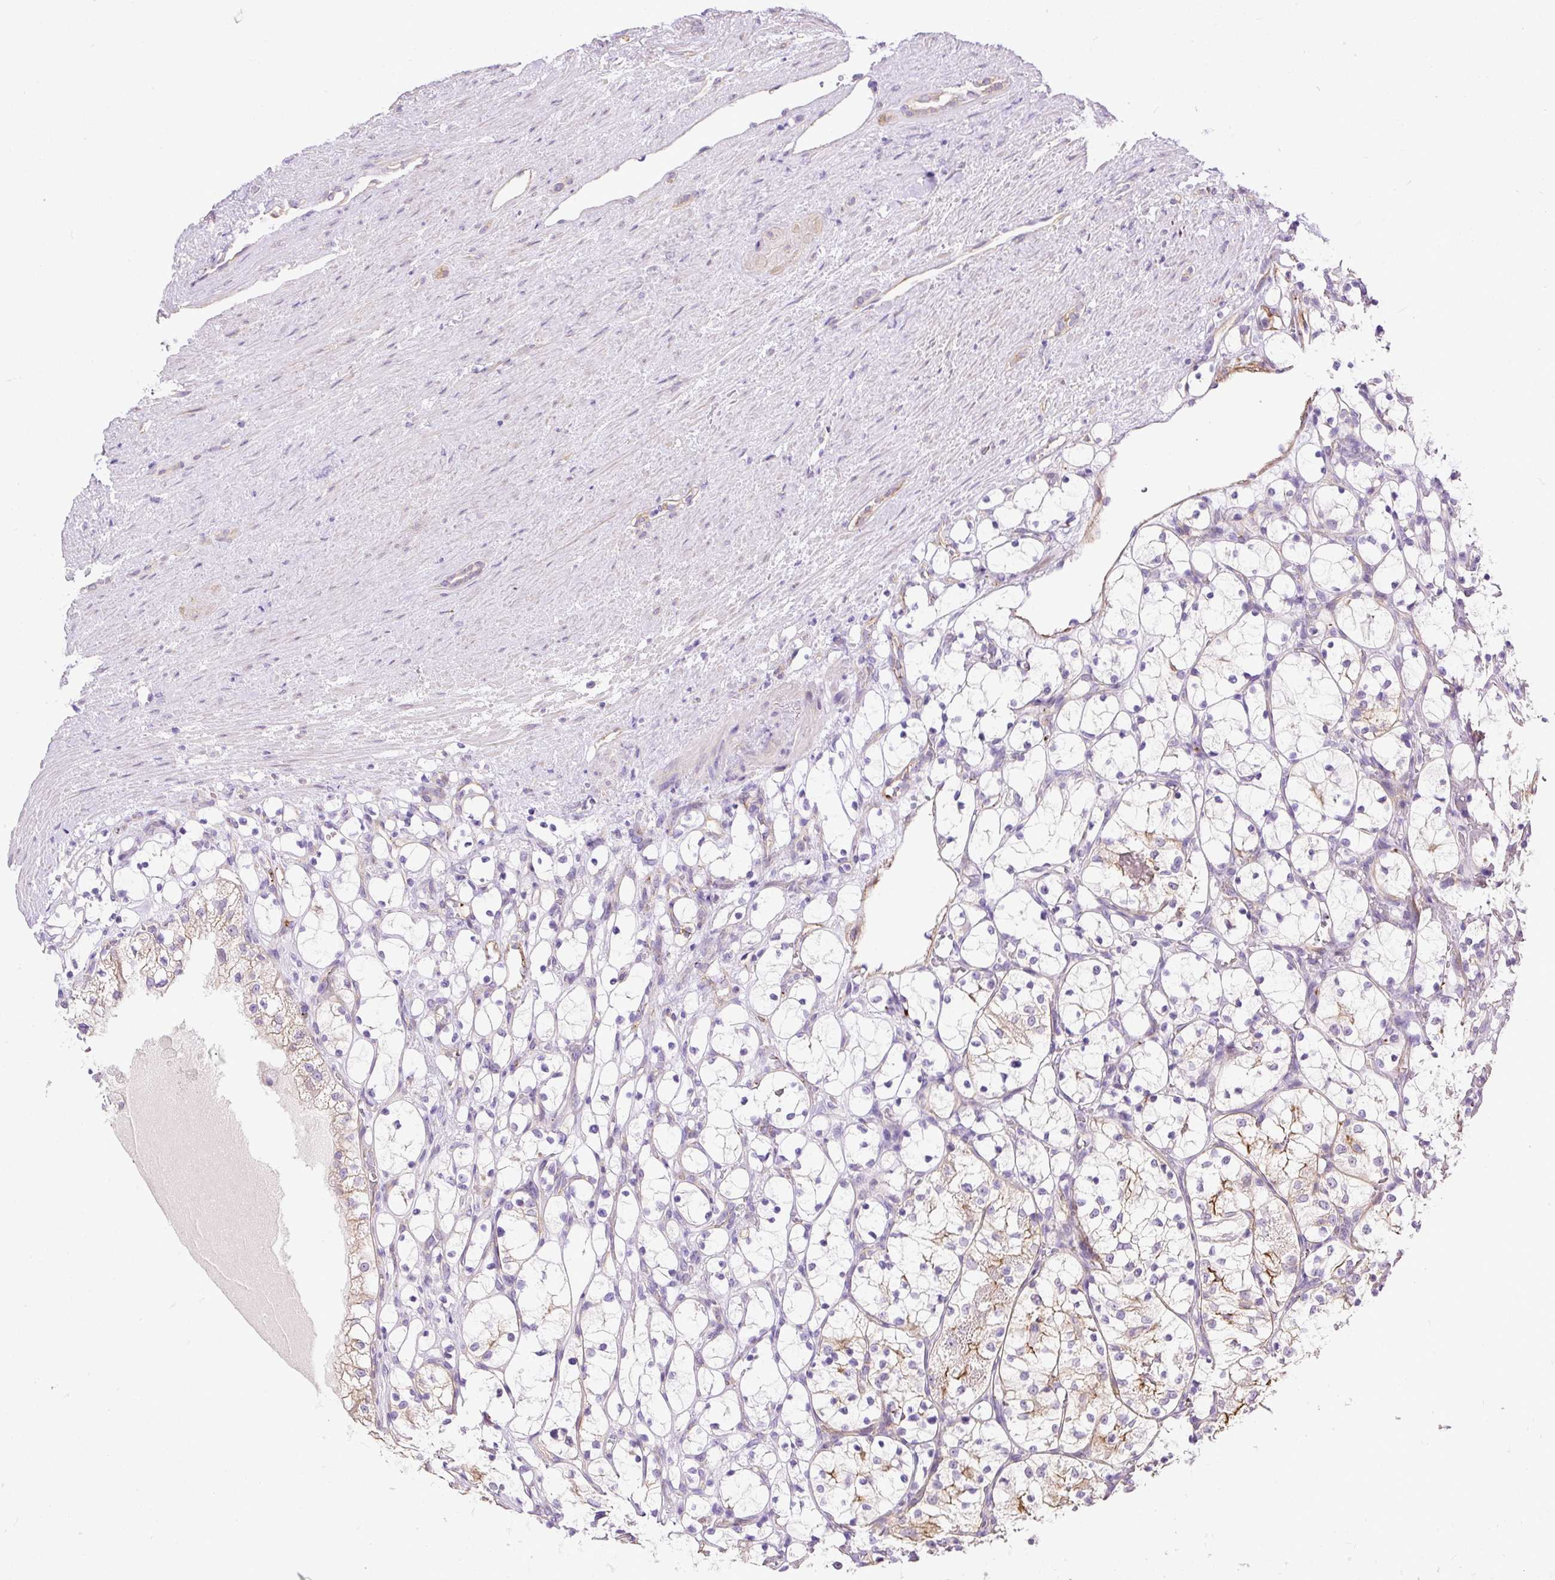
{"staining": {"intensity": "moderate", "quantity": "<25%", "location": "cytoplasmic/membranous"}, "tissue": "renal cancer", "cell_type": "Tumor cells", "image_type": "cancer", "snomed": [{"axis": "morphology", "description": "Adenocarcinoma, NOS"}, {"axis": "topography", "description": "Kidney"}], "caption": "Tumor cells exhibit low levels of moderate cytoplasmic/membranous staining in about <25% of cells in human renal adenocarcinoma.", "gene": "MAGEB16", "patient": {"sex": "female", "age": 69}}